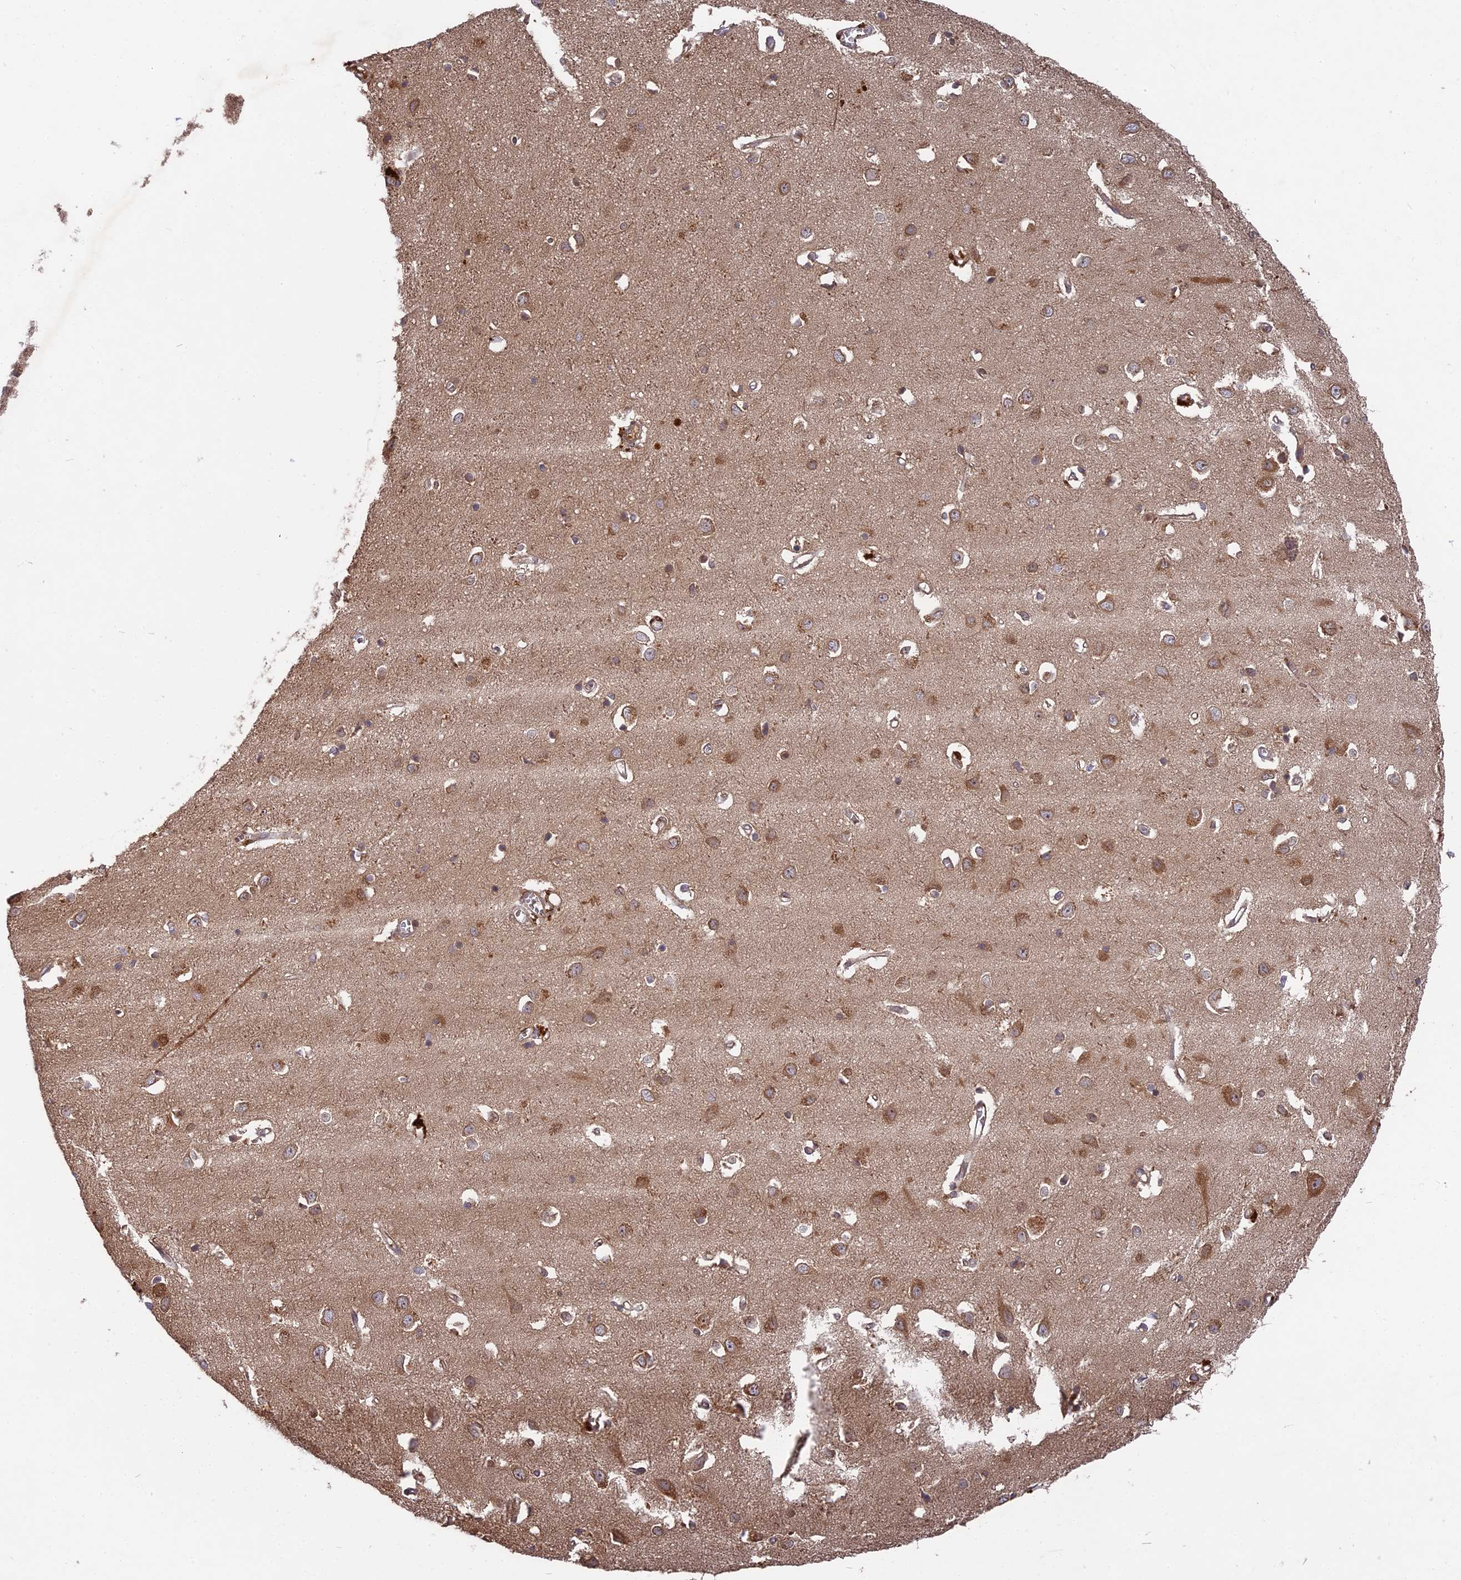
{"staining": {"intensity": "weak", "quantity": ">75%", "location": "cytoplasmic/membranous"}, "tissue": "cerebral cortex", "cell_type": "Endothelial cells", "image_type": "normal", "snomed": [{"axis": "morphology", "description": "Normal tissue, NOS"}, {"axis": "topography", "description": "Cerebral cortex"}], "caption": "Immunohistochemical staining of benign human cerebral cortex exhibits >75% levels of weak cytoplasmic/membranous protein staining in approximately >75% of endothelial cells. (DAB (3,3'-diaminobenzidine) IHC with brightfield microscopy, high magnification).", "gene": "TMUB2", "patient": {"sex": "female", "age": 64}}